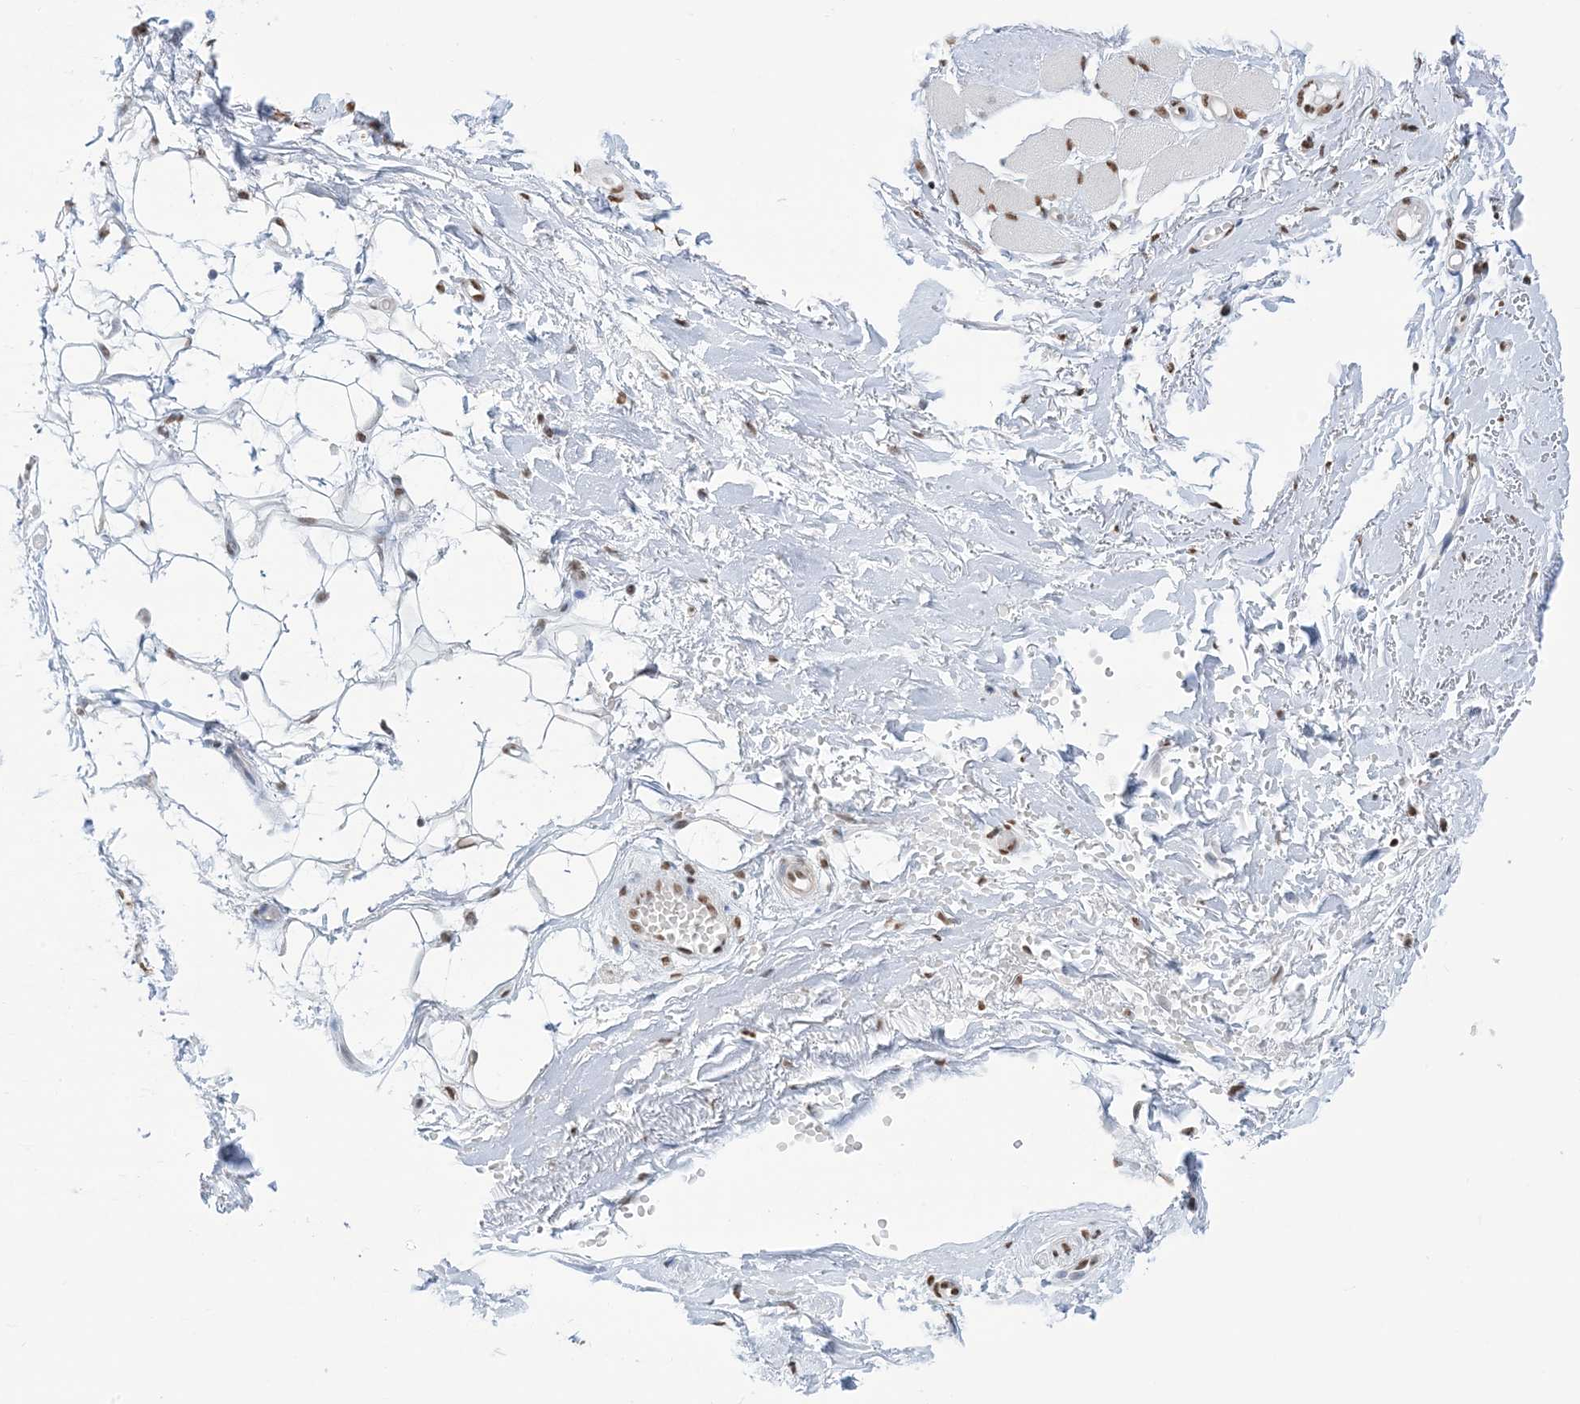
{"staining": {"intensity": "moderate", "quantity": "25%-75%", "location": "nuclear"}, "tissue": "adipose tissue", "cell_type": "Adipocytes", "image_type": "normal", "snomed": [{"axis": "morphology", "description": "Normal tissue, NOS"}, {"axis": "morphology", "description": "Basal cell carcinoma"}, {"axis": "topography", "description": "Skin"}], "caption": "Immunohistochemistry image of unremarkable adipose tissue: human adipose tissue stained using IHC reveals medium levels of moderate protein expression localized specifically in the nuclear of adipocytes, appearing as a nuclear brown color.", "gene": "ZNF792", "patient": {"sex": "female", "age": 89}}